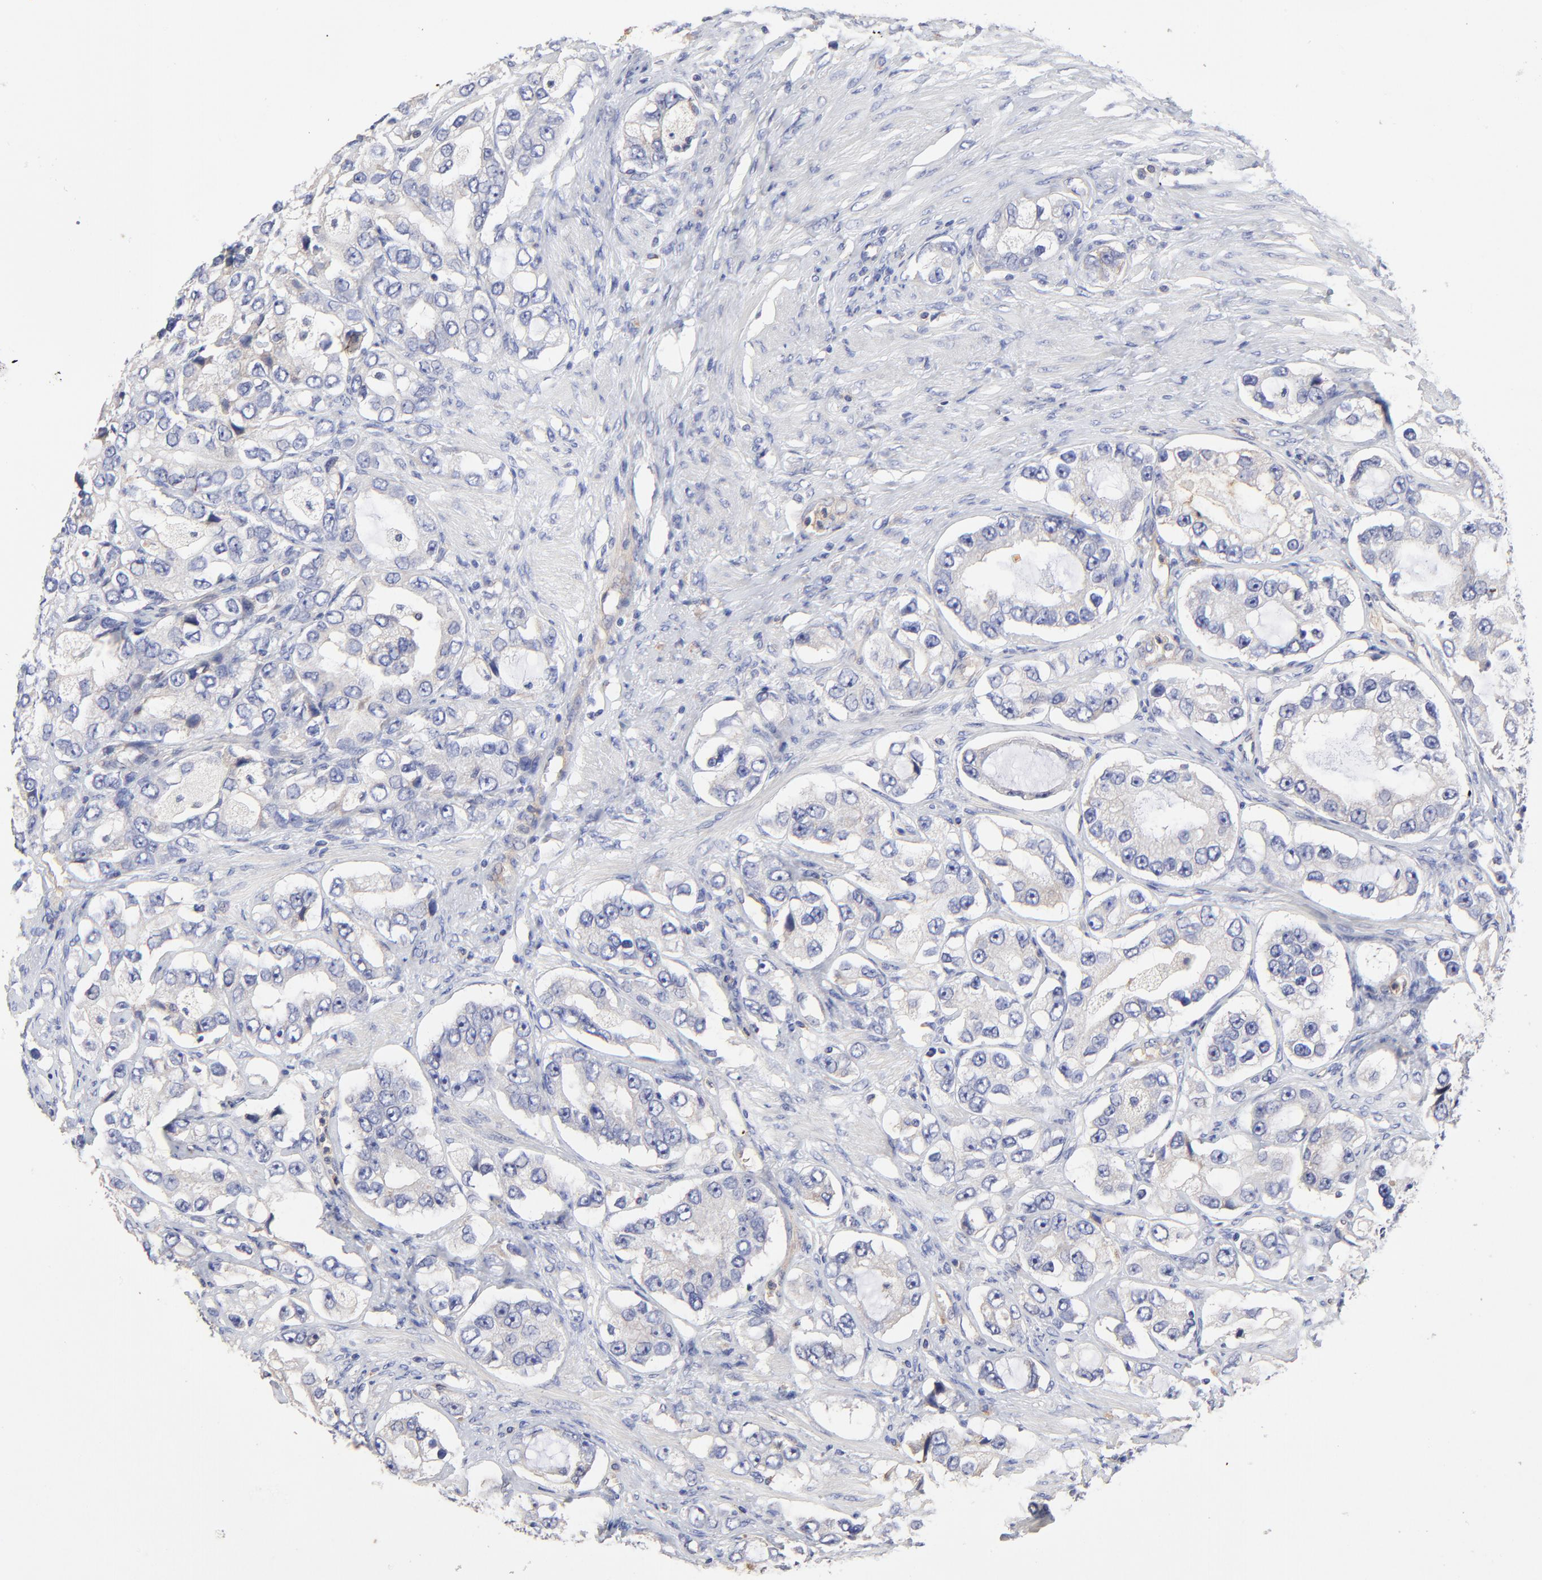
{"staining": {"intensity": "negative", "quantity": "none", "location": "none"}, "tissue": "prostate cancer", "cell_type": "Tumor cells", "image_type": "cancer", "snomed": [{"axis": "morphology", "description": "Adenocarcinoma, High grade"}, {"axis": "topography", "description": "Prostate"}], "caption": "A high-resolution image shows IHC staining of prostate cancer, which shows no significant positivity in tumor cells.", "gene": "SULF2", "patient": {"sex": "male", "age": 63}}